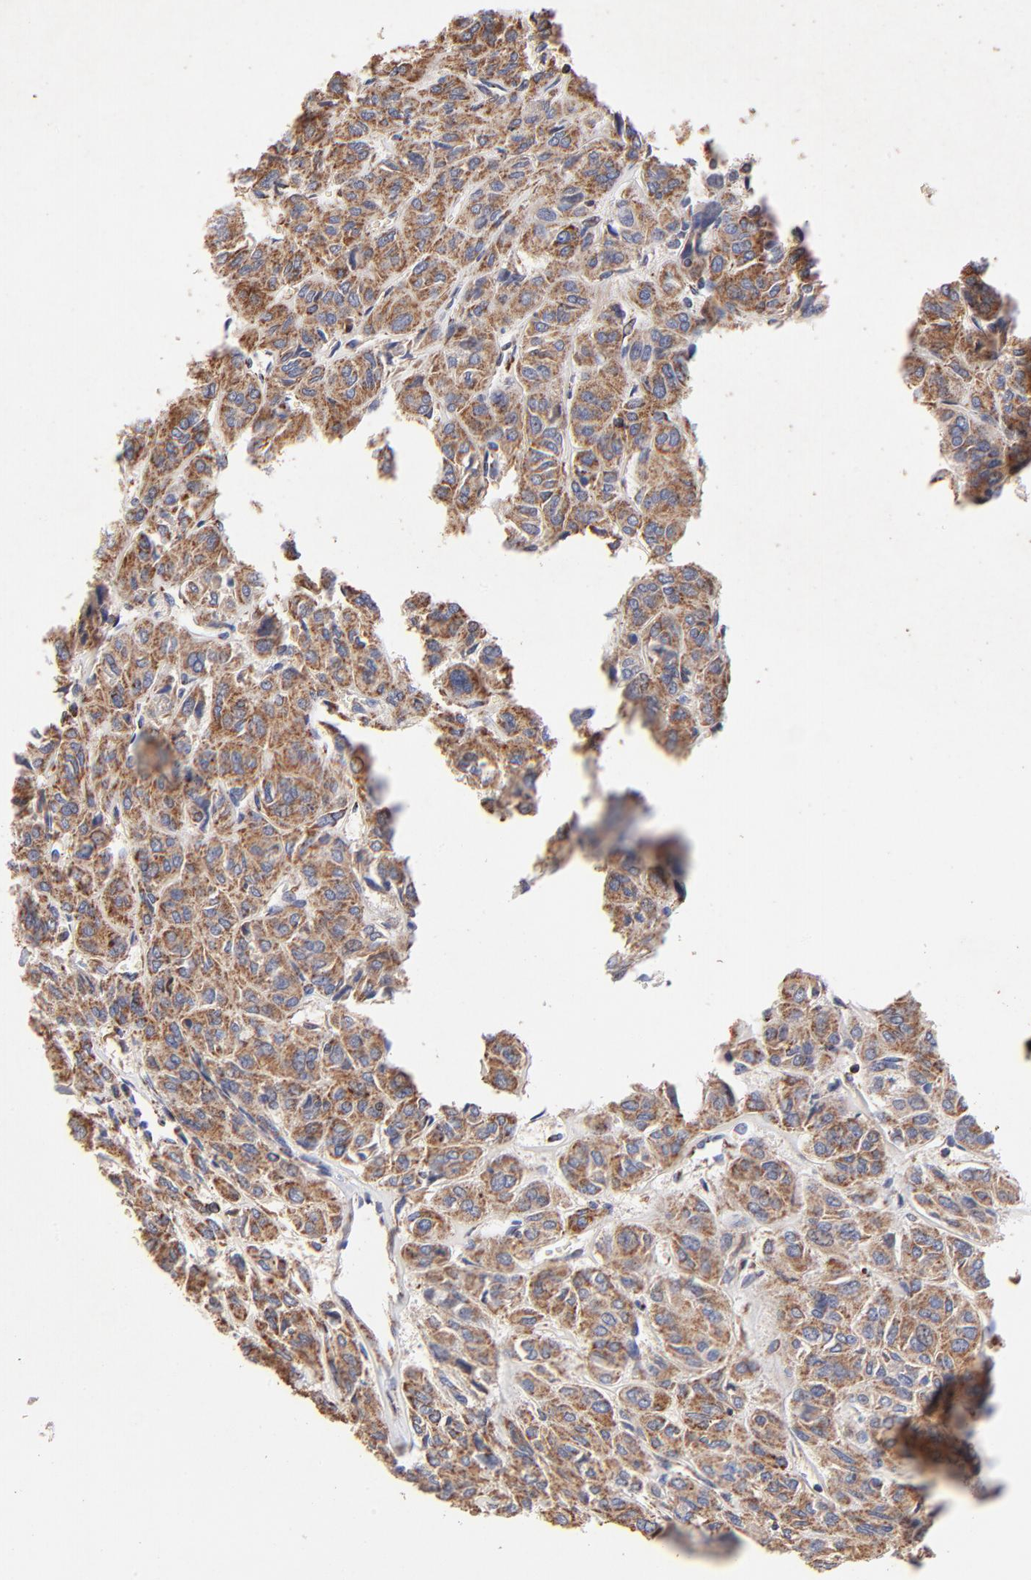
{"staining": {"intensity": "moderate", "quantity": ">75%", "location": "cytoplasmic/membranous"}, "tissue": "thyroid cancer", "cell_type": "Tumor cells", "image_type": "cancer", "snomed": [{"axis": "morphology", "description": "Follicular adenoma carcinoma, NOS"}, {"axis": "topography", "description": "Thyroid gland"}], "caption": "Brown immunohistochemical staining in thyroid cancer (follicular adenoma carcinoma) reveals moderate cytoplasmic/membranous expression in about >75% of tumor cells.", "gene": "SSBP1", "patient": {"sex": "female", "age": 71}}